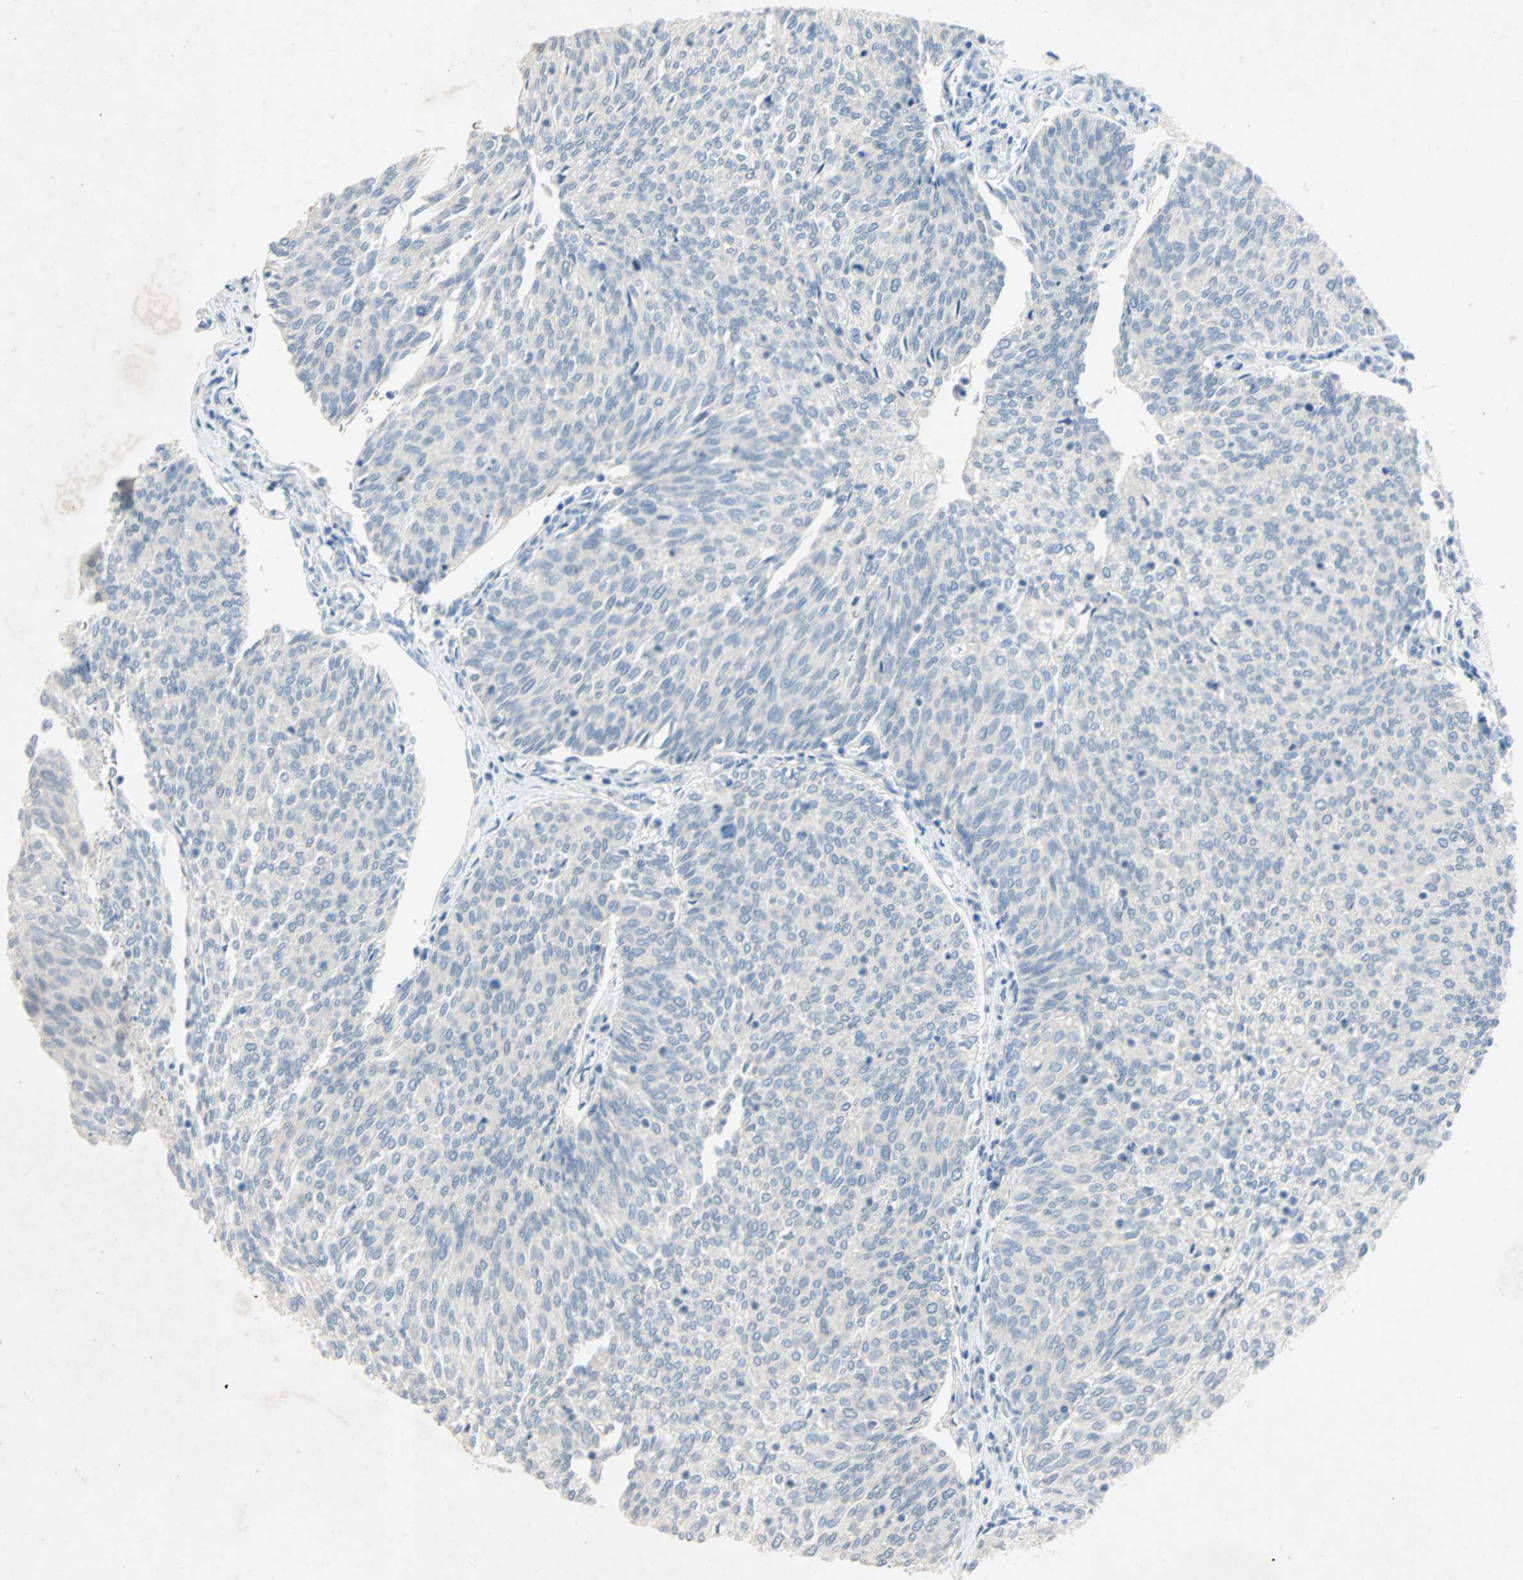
{"staining": {"intensity": "negative", "quantity": "none", "location": "none"}, "tissue": "urothelial cancer", "cell_type": "Tumor cells", "image_type": "cancer", "snomed": [{"axis": "morphology", "description": "Urothelial carcinoma, Low grade"}, {"axis": "topography", "description": "Urinary bladder"}], "caption": "Image shows no protein staining in tumor cells of urothelial carcinoma (low-grade) tissue.", "gene": "PCDHB2", "patient": {"sex": "female", "age": 79}}